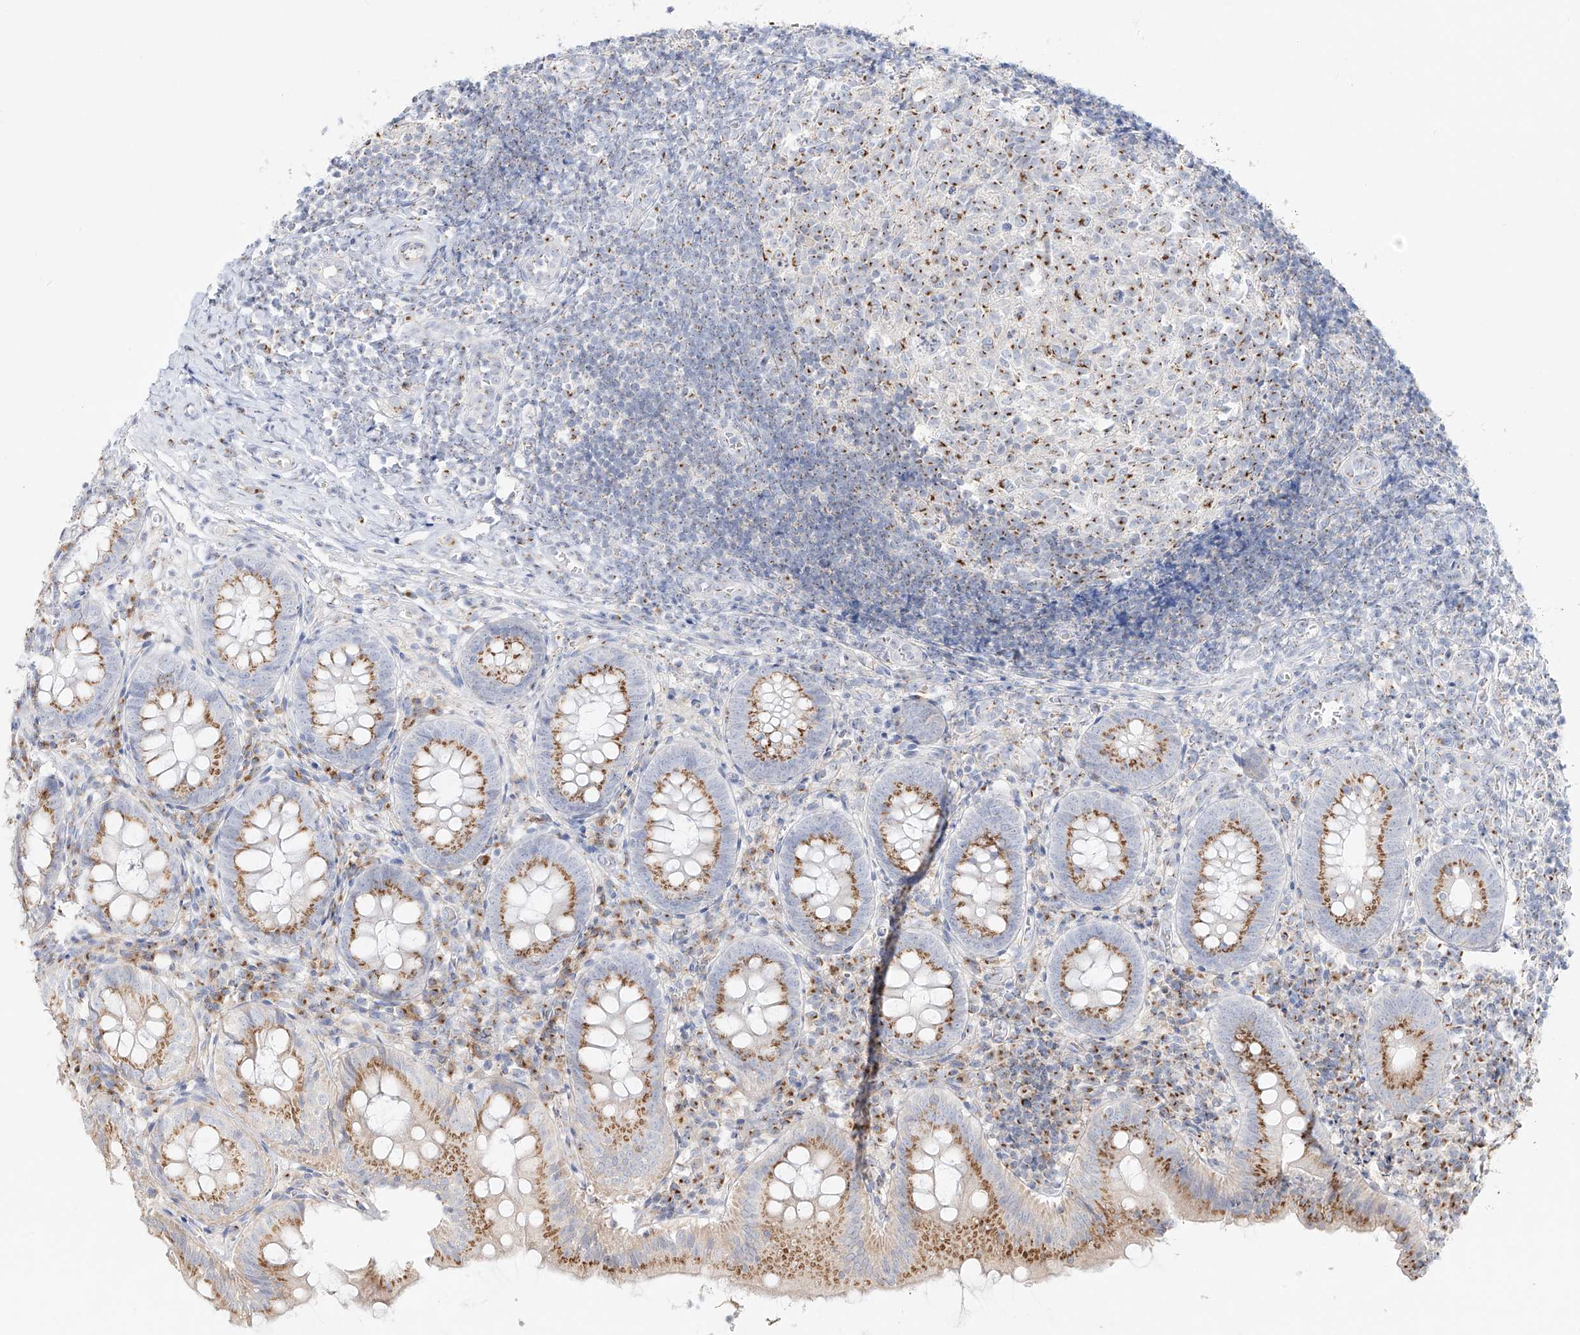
{"staining": {"intensity": "moderate", "quantity": ">75%", "location": "cytoplasmic/membranous"}, "tissue": "appendix", "cell_type": "Glandular cells", "image_type": "normal", "snomed": [{"axis": "morphology", "description": "Normal tissue, NOS"}, {"axis": "topography", "description": "Appendix"}], "caption": "A histopathology image of appendix stained for a protein shows moderate cytoplasmic/membranous brown staining in glandular cells.", "gene": "BSDC1", "patient": {"sex": "male", "age": 8}}